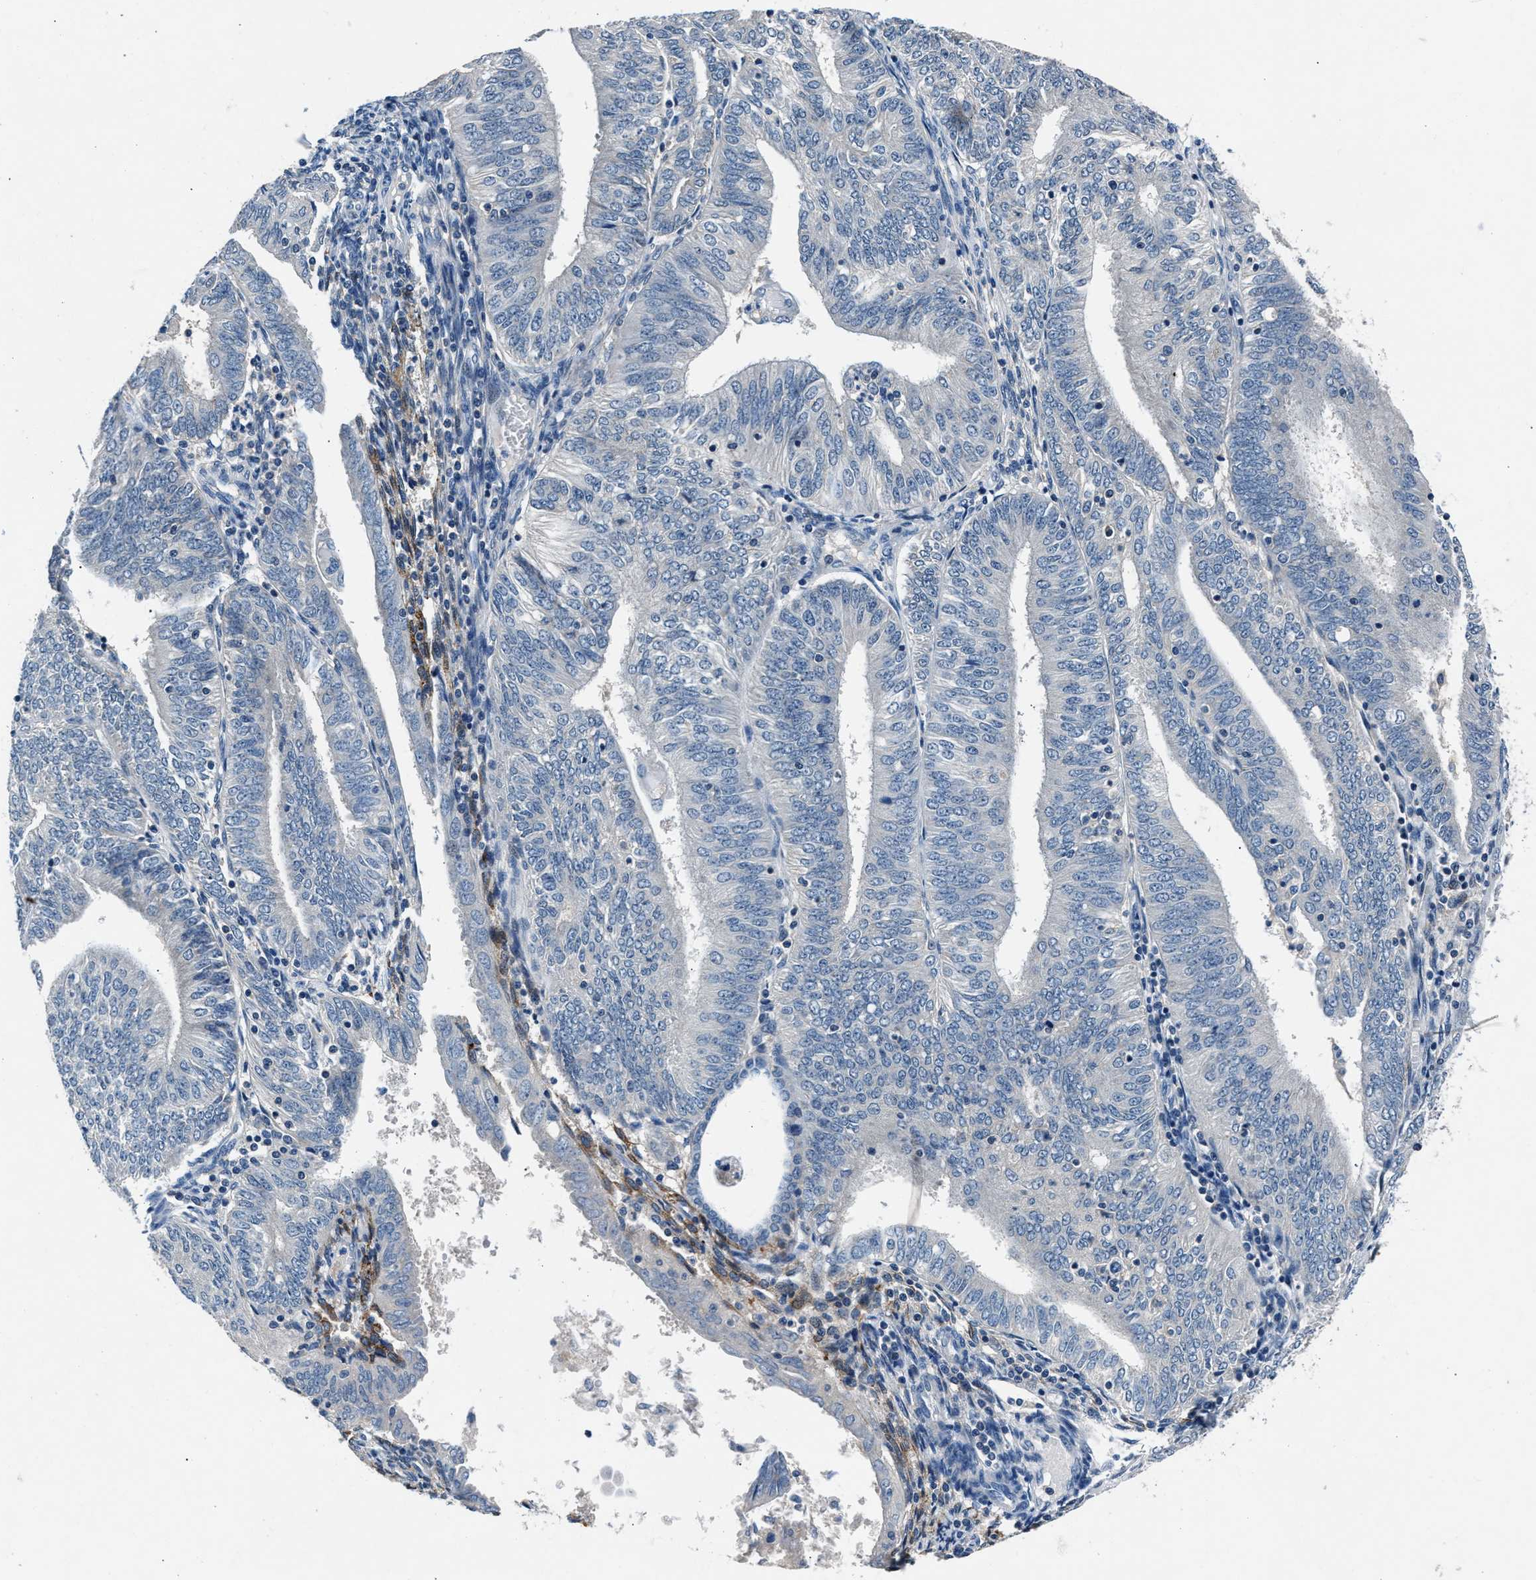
{"staining": {"intensity": "negative", "quantity": "none", "location": "none"}, "tissue": "endometrial cancer", "cell_type": "Tumor cells", "image_type": "cancer", "snomed": [{"axis": "morphology", "description": "Adenocarcinoma, NOS"}, {"axis": "topography", "description": "Endometrium"}], "caption": "Immunohistochemistry (IHC) photomicrograph of neoplastic tissue: human endometrial cancer stained with DAB (3,3'-diaminobenzidine) demonstrates no significant protein positivity in tumor cells.", "gene": "DENND6B", "patient": {"sex": "female", "age": 58}}